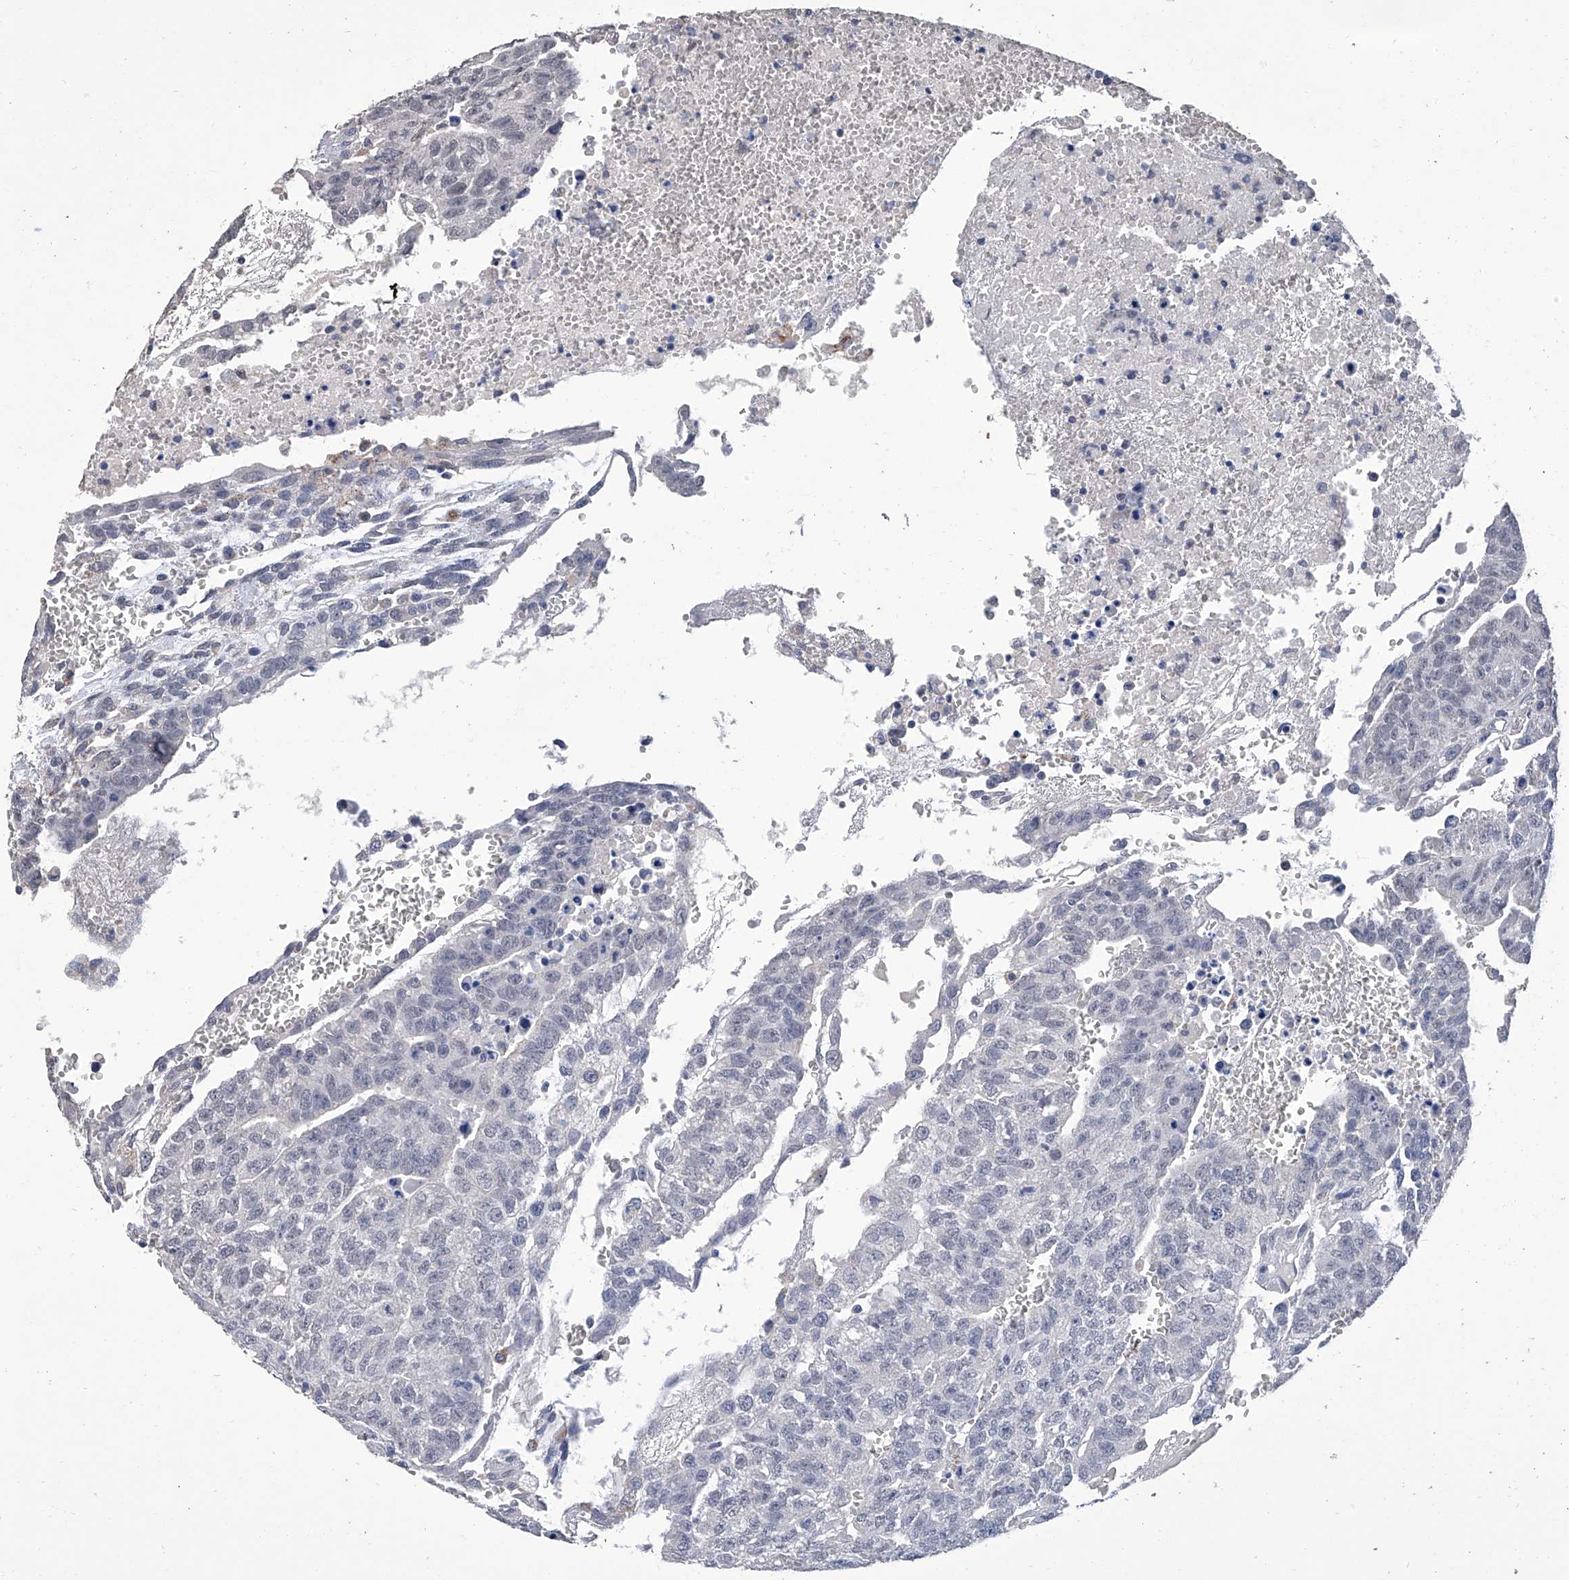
{"staining": {"intensity": "negative", "quantity": "none", "location": "none"}, "tissue": "testis cancer", "cell_type": "Tumor cells", "image_type": "cancer", "snomed": [{"axis": "morphology", "description": "Seminoma, NOS"}, {"axis": "morphology", "description": "Carcinoma, Embryonal, NOS"}, {"axis": "topography", "description": "Testis"}], "caption": "Immunohistochemical staining of human testis seminoma reveals no significant positivity in tumor cells.", "gene": "GPT", "patient": {"sex": "male", "age": 52}}